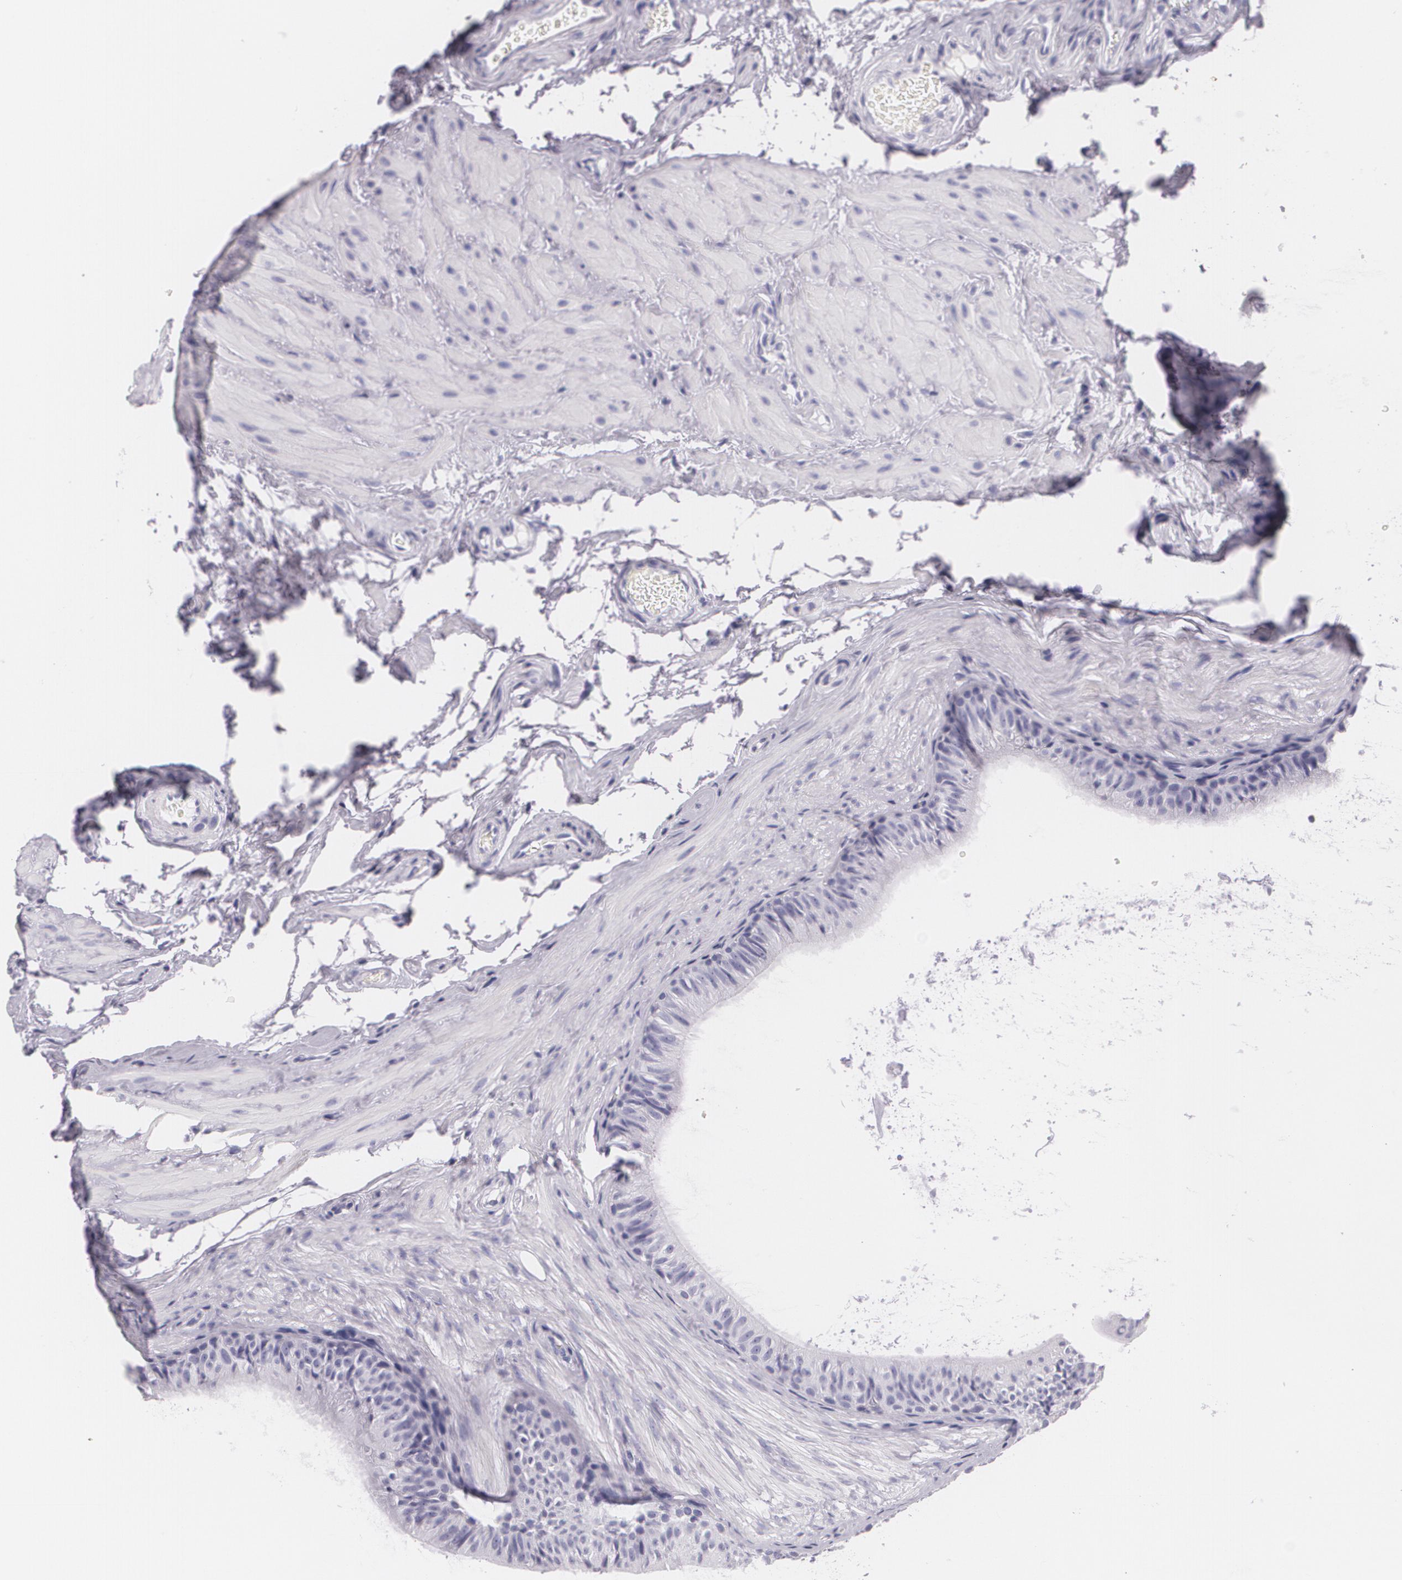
{"staining": {"intensity": "negative", "quantity": "none", "location": "none"}, "tissue": "epididymis", "cell_type": "Glandular cells", "image_type": "normal", "snomed": [{"axis": "morphology", "description": "Normal tissue, NOS"}, {"axis": "topography", "description": "Testis"}, {"axis": "topography", "description": "Epididymis"}], "caption": "A micrograph of epididymis stained for a protein displays no brown staining in glandular cells.", "gene": "DLG4", "patient": {"sex": "male", "age": 36}}